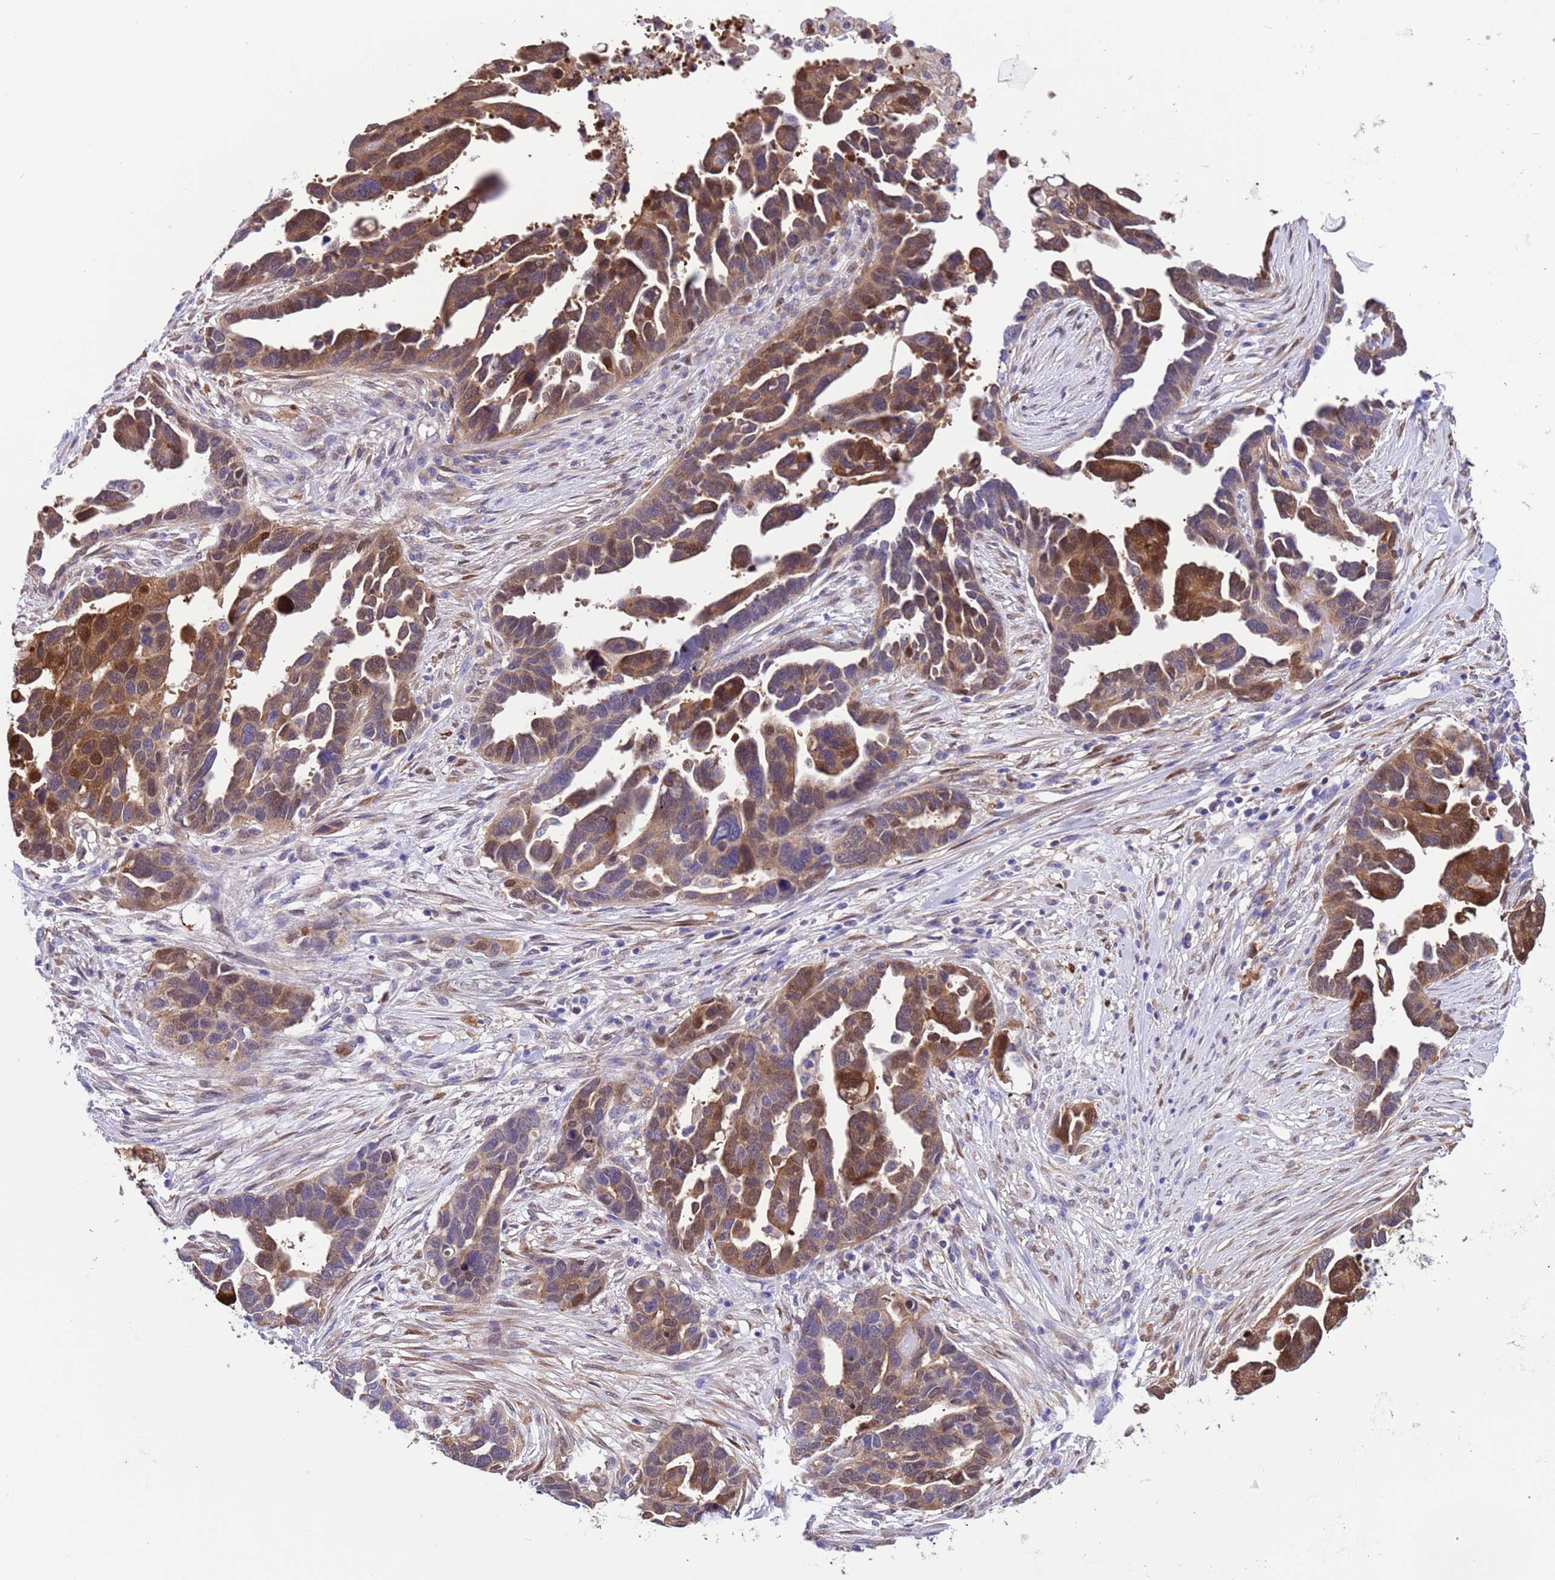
{"staining": {"intensity": "moderate", "quantity": ">75%", "location": "cytoplasmic/membranous,nuclear"}, "tissue": "ovarian cancer", "cell_type": "Tumor cells", "image_type": "cancer", "snomed": [{"axis": "morphology", "description": "Cystadenocarcinoma, serous, NOS"}, {"axis": "topography", "description": "Ovary"}], "caption": "Immunohistochemical staining of human ovarian serous cystadenocarcinoma demonstrates medium levels of moderate cytoplasmic/membranous and nuclear expression in about >75% of tumor cells.", "gene": "C6orf47", "patient": {"sex": "female", "age": 54}}